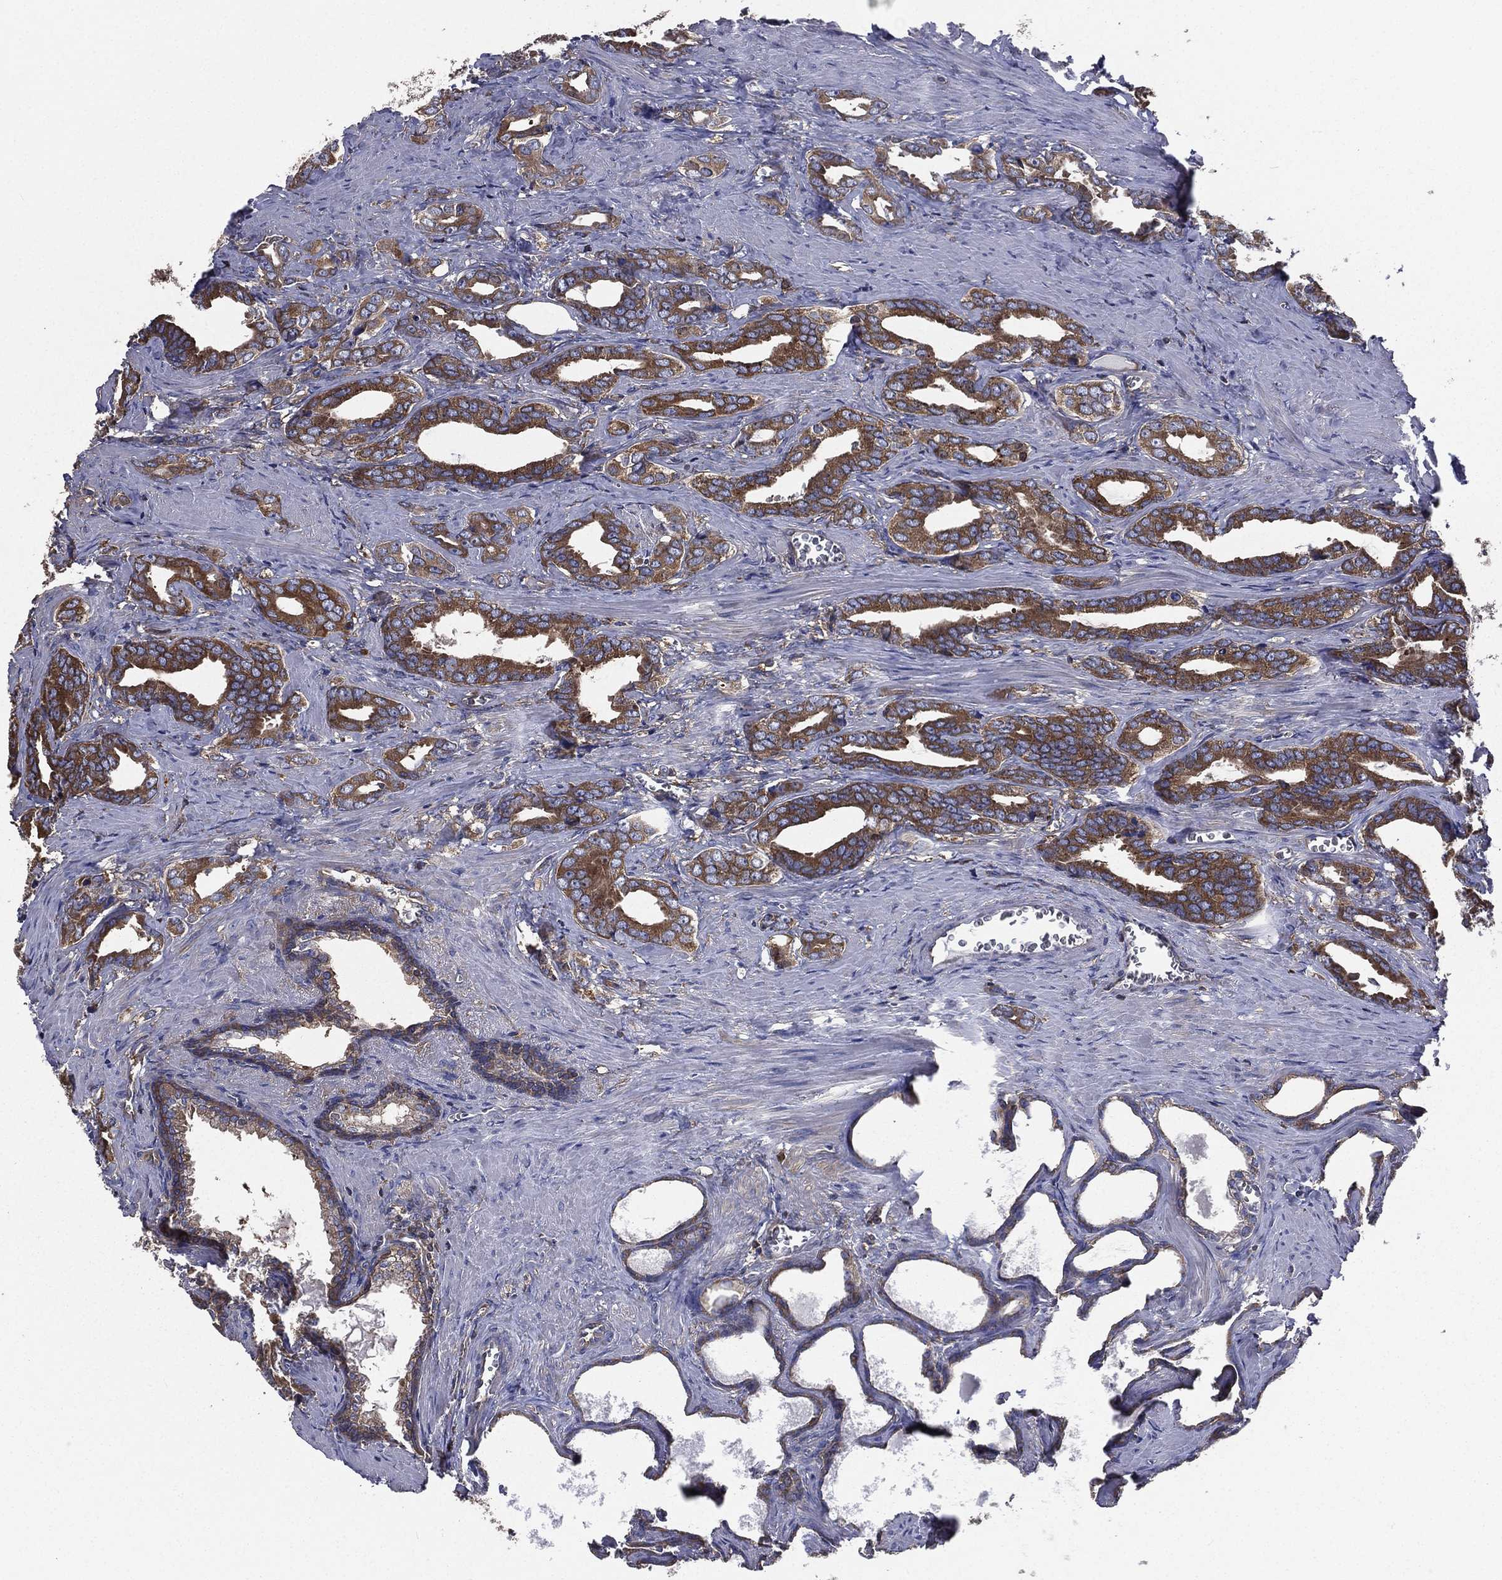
{"staining": {"intensity": "strong", "quantity": ">75%", "location": "cytoplasmic/membranous"}, "tissue": "prostate cancer", "cell_type": "Tumor cells", "image_type": "cancer", "snomed": [{"axis": "morphology", "description": "Adenocarcinoma, NOS"}, {"axis": "topography", "description": "Prostate"}], "caption": "Immunohistochemistry staining of adenocarcinoma (prostate), which exhibits high levels of strong cytoplasmic/membranous positivity in about >75% of tumor cells indicating strong cytoplasmic/membranous protein staining. The staining was performed using DAB (3,3'-diaminobenzidine) (brown) for protein detection and nuclei were counterstained in hematoxylin (blue).", "gene": "SARS1", "patient": {"sex": "male", "age": 66}}